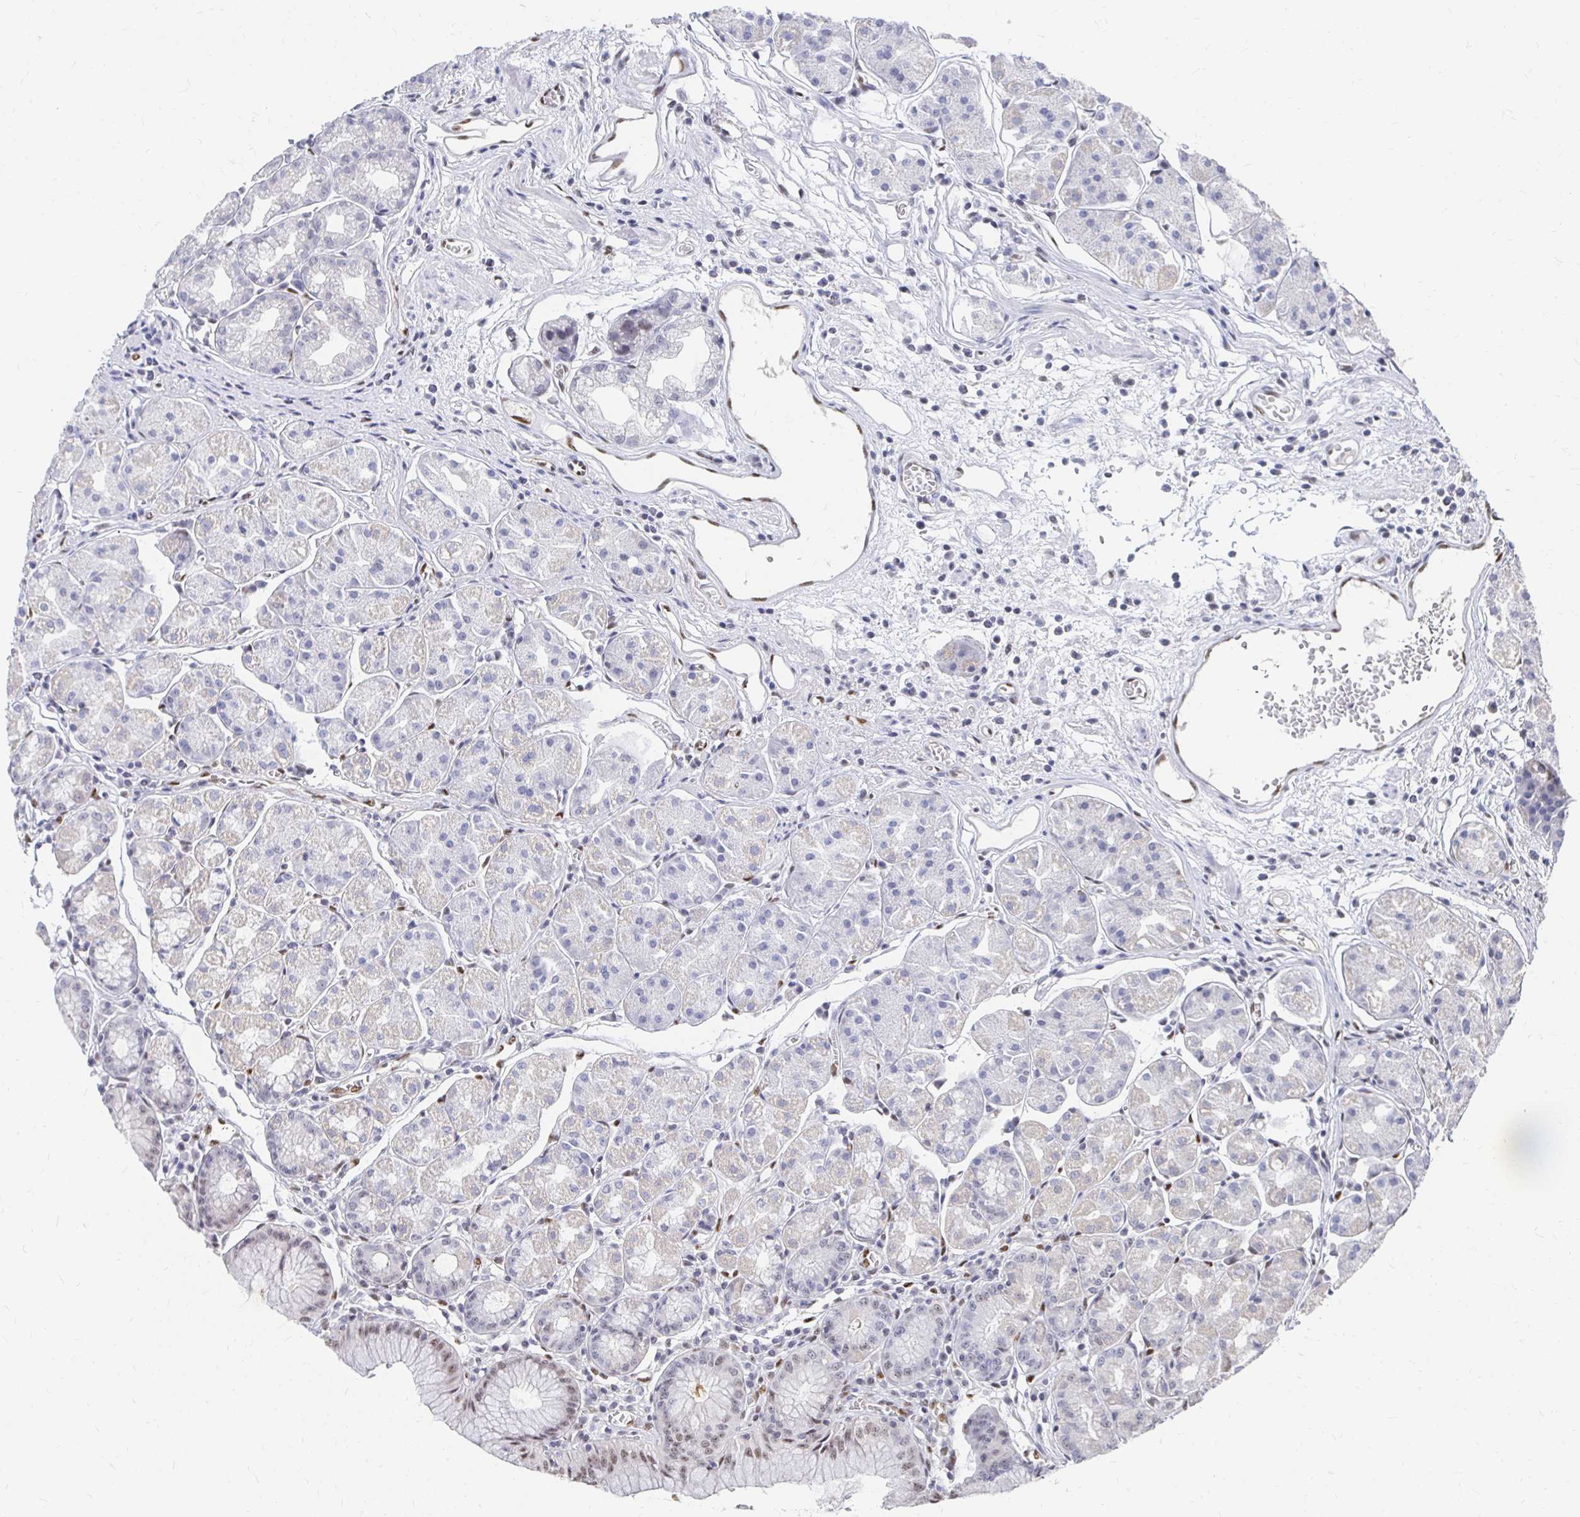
{"staining": {"intensity": "moderate", "quantity": "25%-75%", "location": "nuclear"}, "tissue": "stomach", "cell_type": "Glandular cells", "image_type": "normal", "snomed": [{"axis": "morphology", "description": "Normal tissue, NOS"}, {"axis": "topography", "description": "Stomach"}], "caption": "Brown immunohistochemical staining in benign human stomach exhibits moderate nuclear positivity in about 25%-75% of glandular cells. The staining was performed using DAB (3,3'-diaminobenzidine), with brown indicating positive protein expression. Nuclei are stained blue with hematoxylin.", "gene": "CLIC3", "patient": {"sex": "male", "age": 55}}